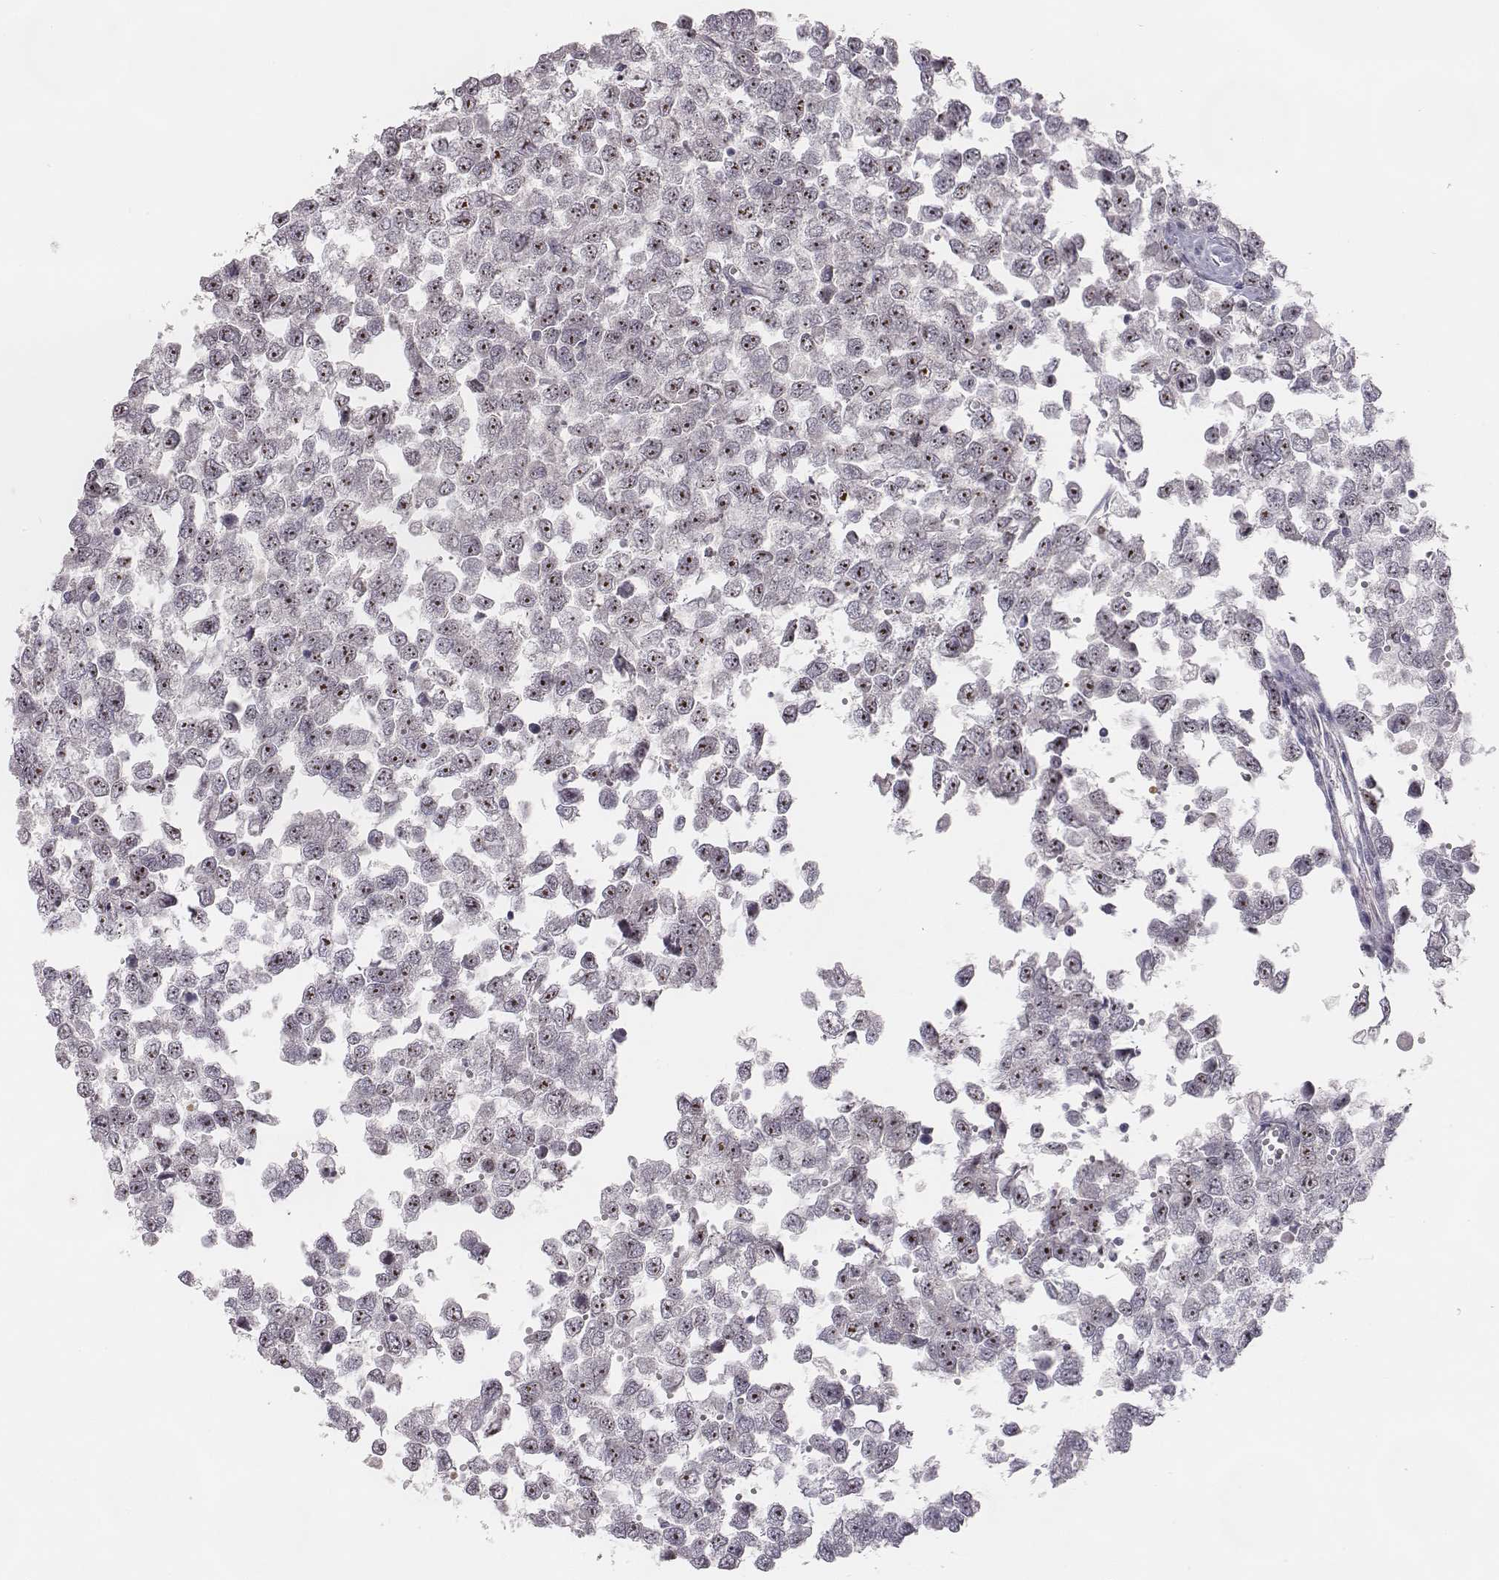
{"staining": {"intensity": "strong", "quantity": ">75%", "location": "nuclear"}, "tissue": "testis cancer", "cell_type": "Tumor cells", "image_type": "cancer", "snomed": [{"axis": "morphology", "description": "Normal tissue, NOS"}, {"axis": "morphology", "description": "Seminoma, NOS"}, {"axis": "topography", "description": "Testis"}, {"axis": "topography", "description": "Epididymis"}], "caption": "Strong nuclear staining is appreciated in about >75% of tumor cells in testis seminoma.", "gene": "NIFK", "patient": {"sex": "male", "age": 34}}